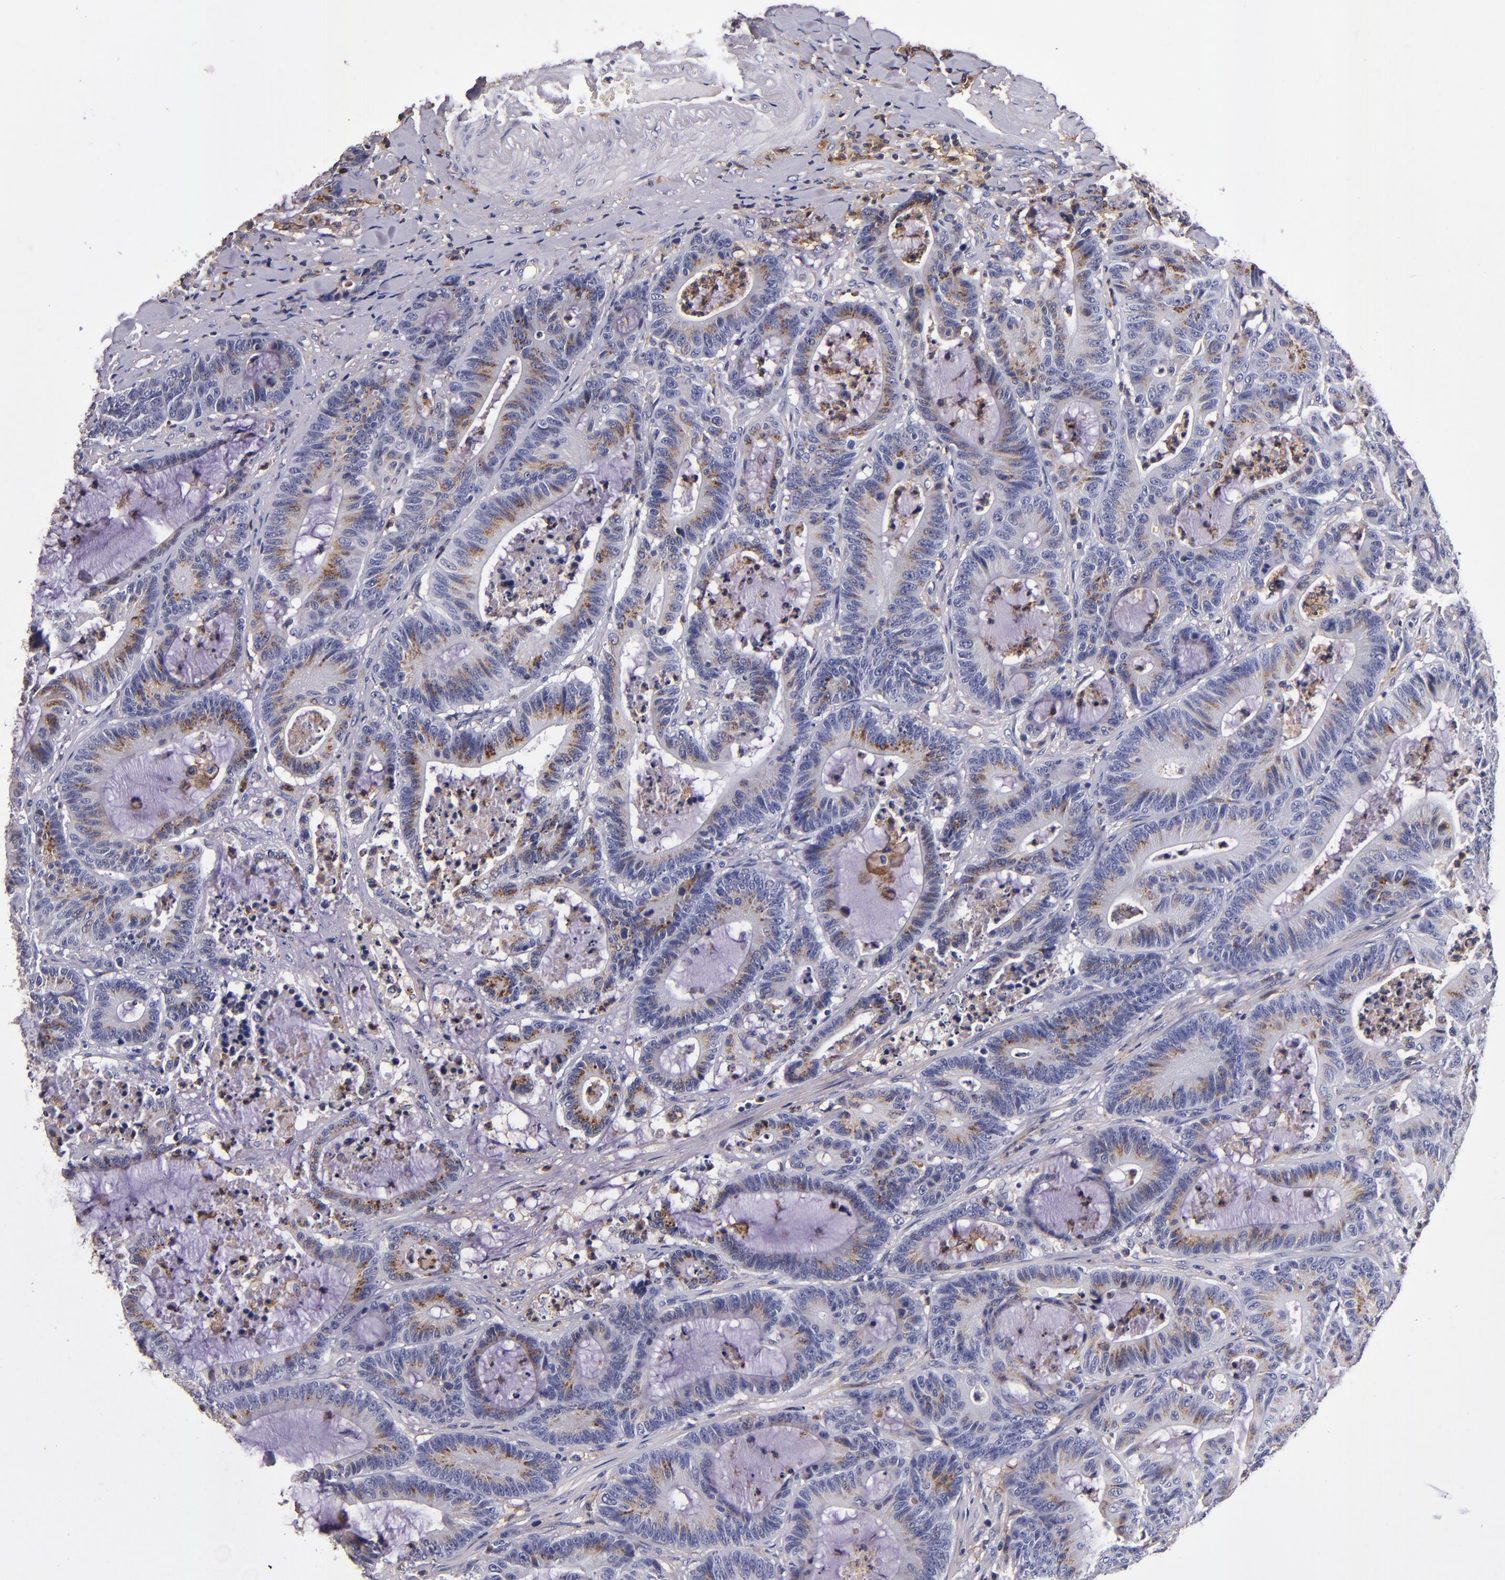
{"staining": {"intensity": "moderate", "quantity": "25%-75%", "location": "cytoplasmic/membranous"}, "tissue": "colorectal cancer", "cell_type": "Tumor cells", "image_type": "cancer", "snomed": [{"axis": "morphology", "description": "Adenocarcinoma, NOS"}, {"axis": "topography", "description": "Colon"}], "caption": "IHC of colorectal adenocarcinoma displays medium levels of moderate cytoplasmic/membranous positivity in approximately 25%-75% of tumor cells.", "gene": "SIRPA", "patient": {"sex": "female", "age": 84}}